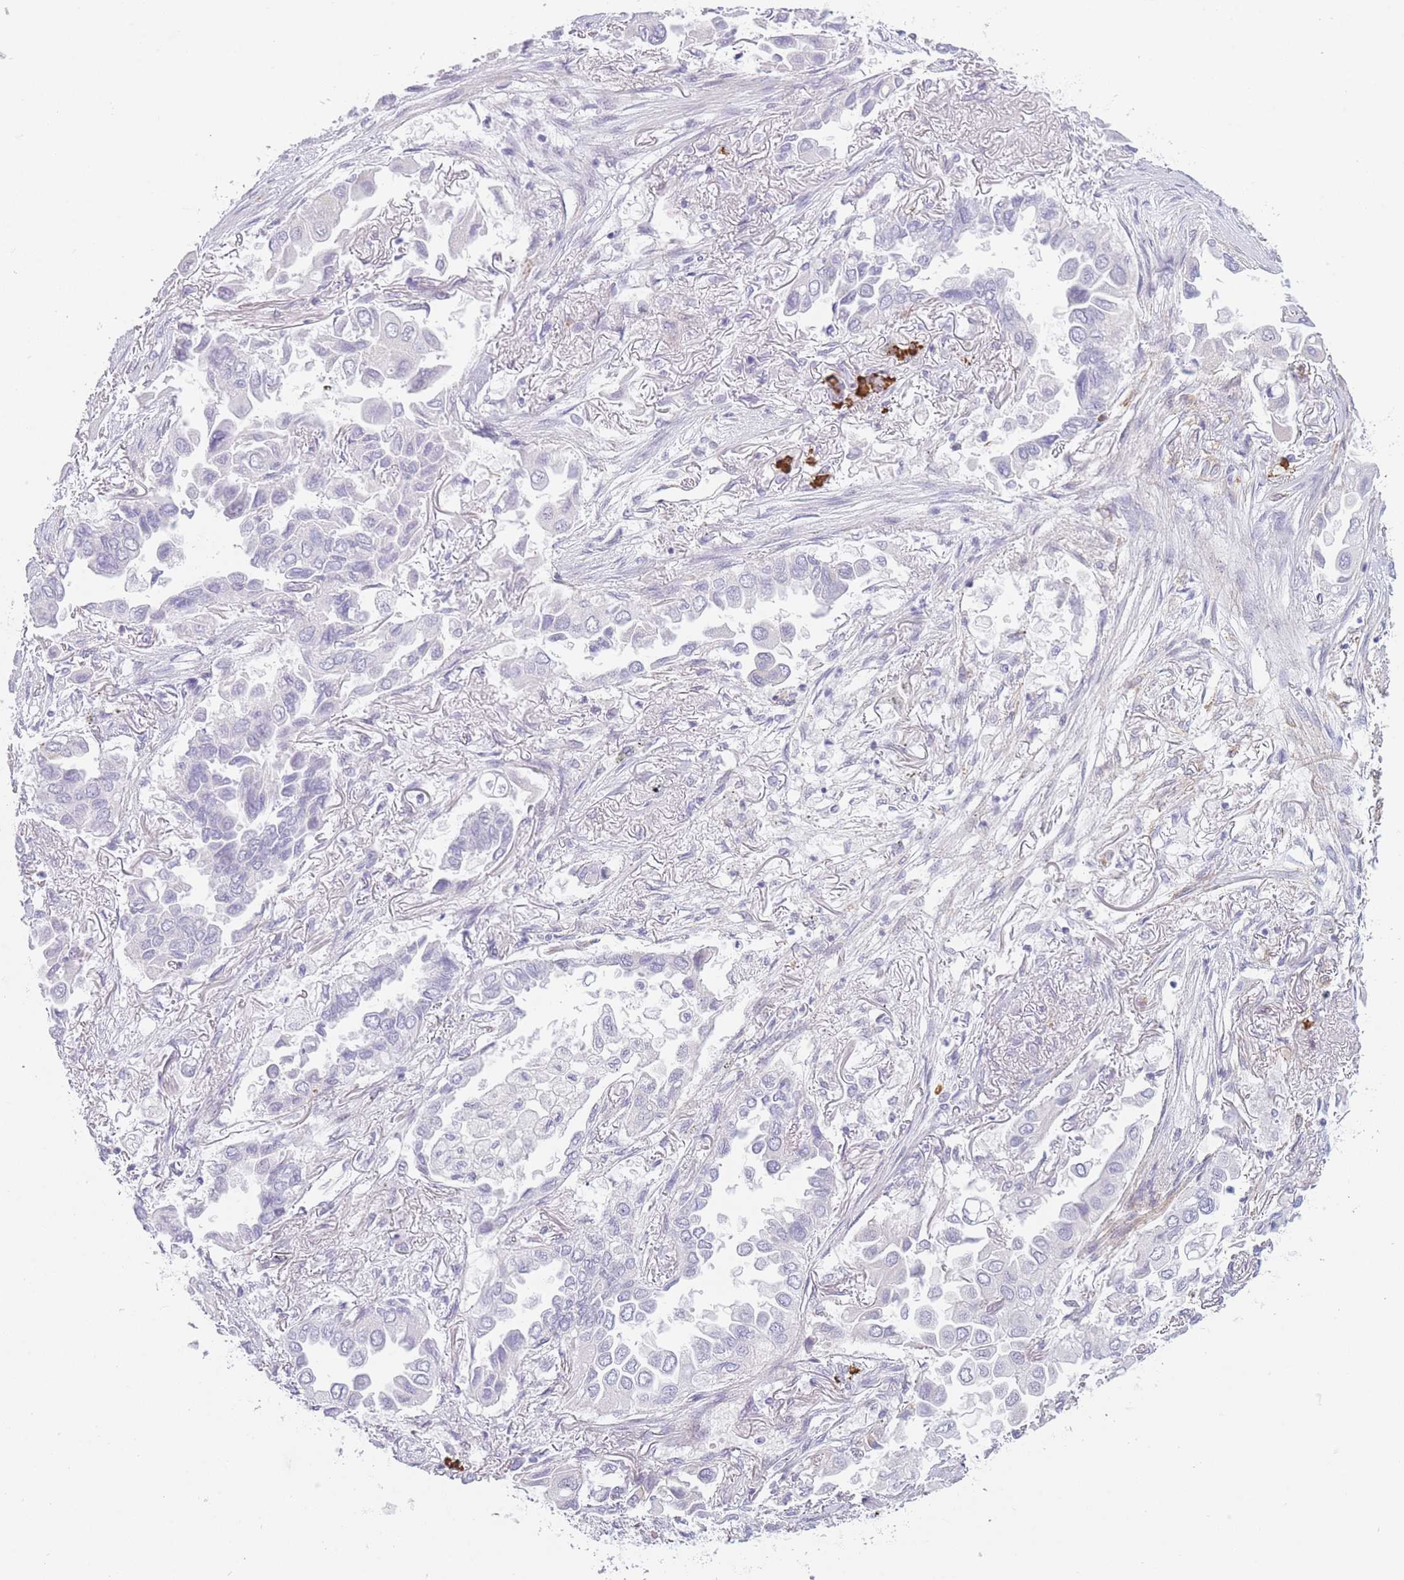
{"staining": {"intensity": "weak", "quantity": "<25%", "location": "cytoplasmic/membranous"}, "tissue": "lung cancer", "cell_type": "Tumor cells", "image_type": "cancer", "snomed": [{"axis": "morphology", "description": "Adenocarcinoma, NOS"}, {"axis": "topography", "description": "Lung"}], "caption": "Tumor cells are negative for protein expression in human adenocarcinoma (lung). (DAB (3,3'-diaminobenzidine) immunohistochemistry with hematoxylin counter stain).", "gene": "PLEKHG2", "patient": {"sex": "female", "age": 76}}